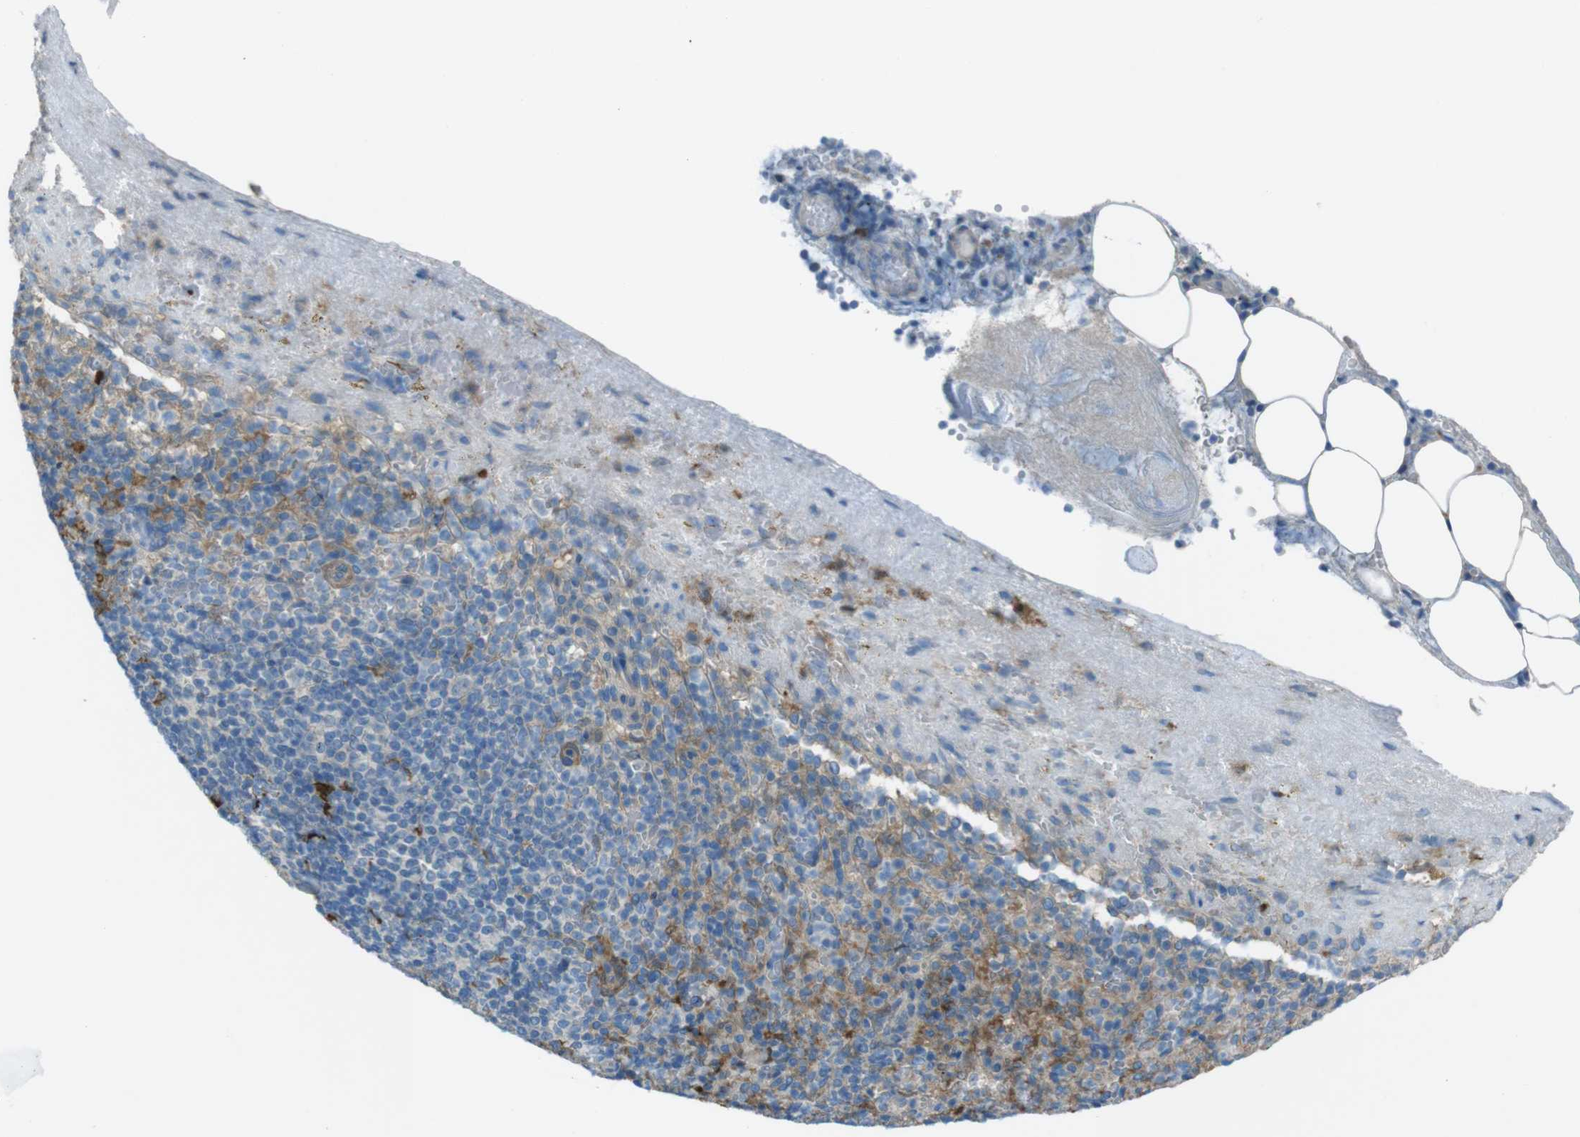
{"staining": {"intensity": "moderate", "quantity": "25%-75%", "location": "cytoplasmic/membranous"}, "tissue": "spleen", "cell_type": "Cells in red pulp", "image_type": "normal", "snomed": [{"axis": "morphology", "description": "Normal tissue, NOS"}, {"axis": "topography", "description": "Spleen"}], "caption": "A micrograph of human spleen stained for a protein reveals moderate cytoplasmic/membranous brown staining in cells in red pulp. The protein is shown in brown color, while the nuclei are stained blue.", "gene": "TMEM41B", "patient": {"sex": "female", "age": 74}}